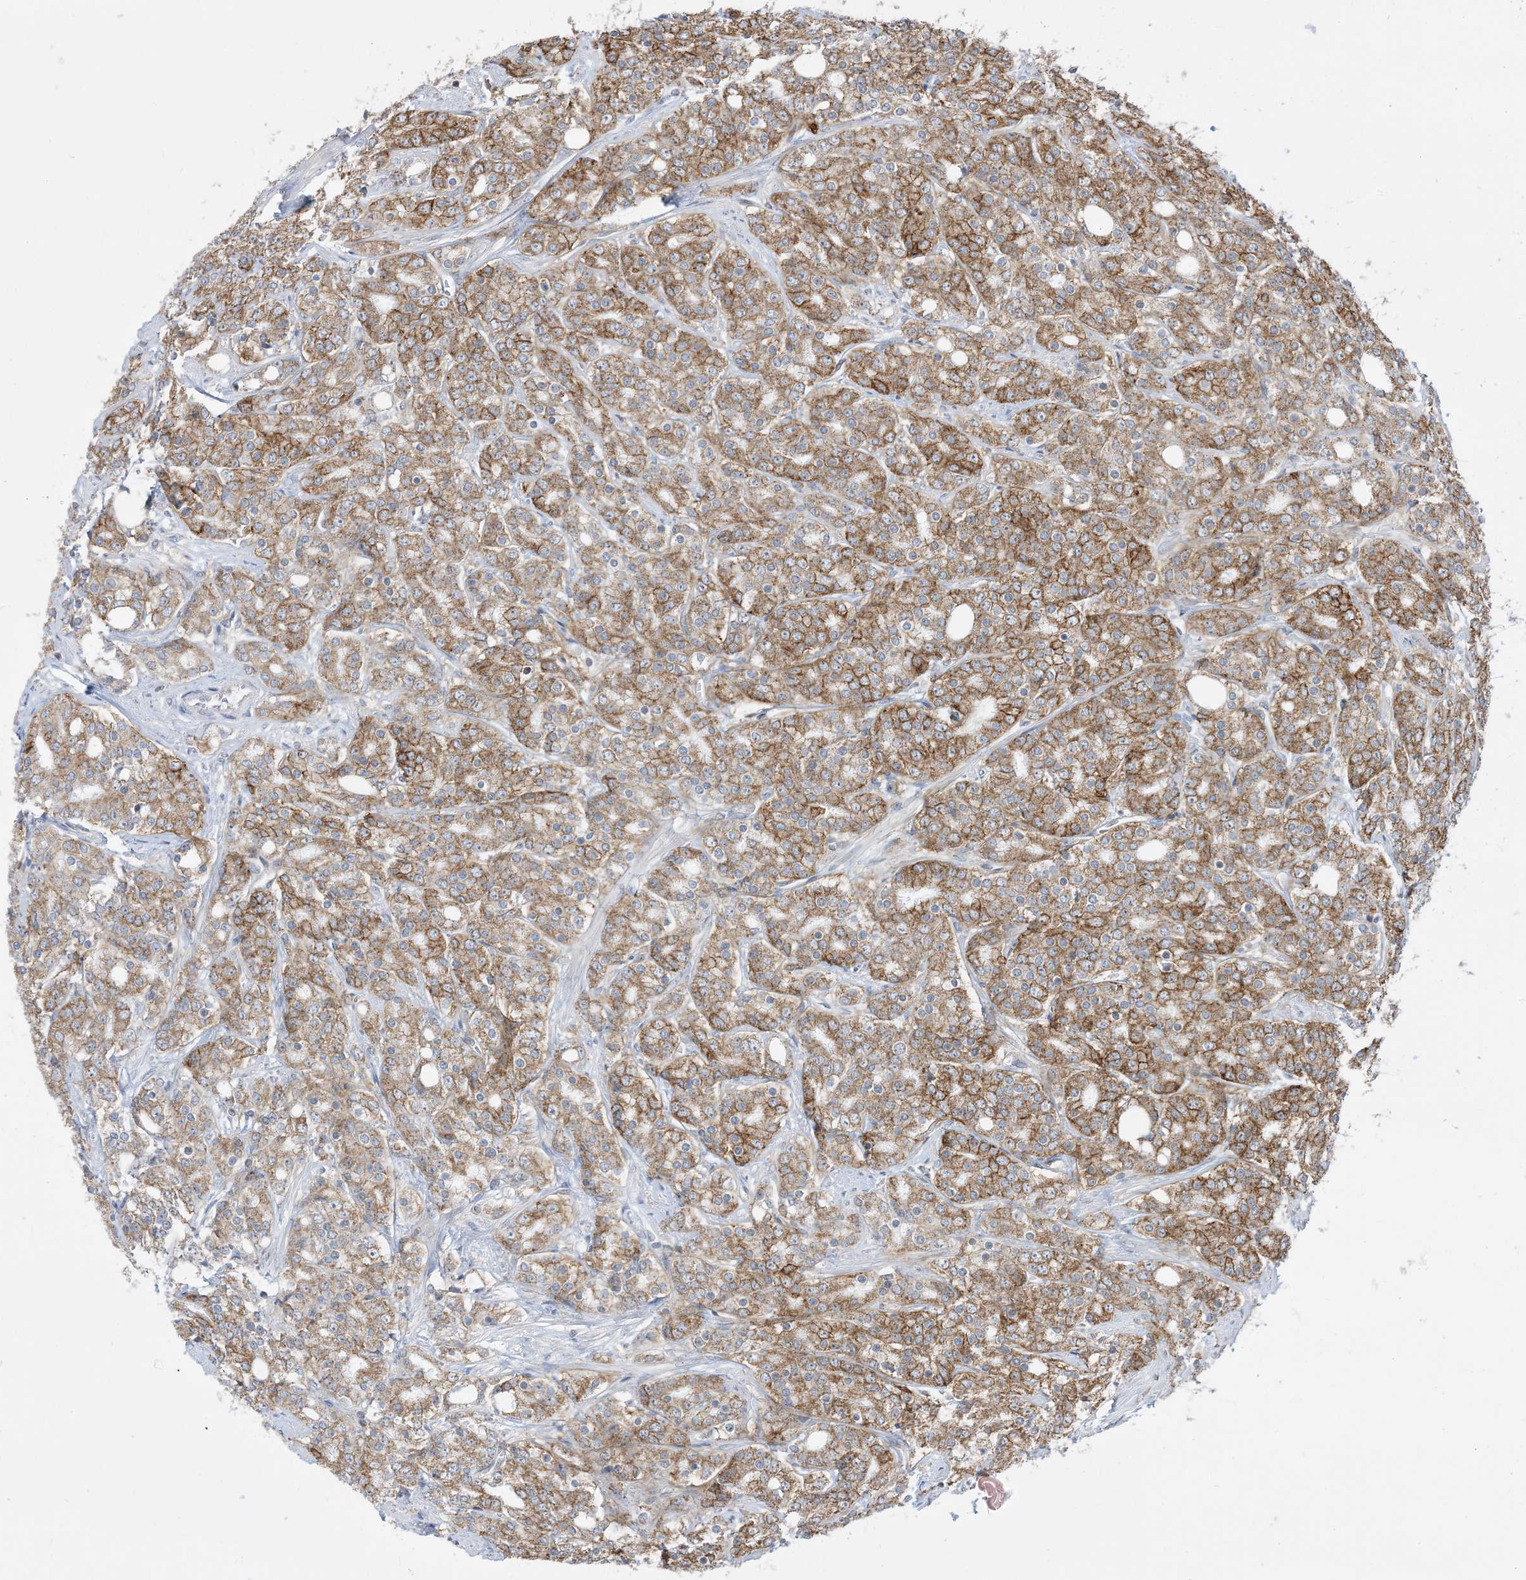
{"staining": {"intensity": "moderate", "quantity": ">75%", "location": "cytoplasmic/membranous"}, "tissue": "prostate cancer", "cell_type": "Tumor cells", "image_type": "cancer", "snomed": [{"axis": "morphology", "description": "Adenocarcinoma, High grade"}, {"axis": "topography", "description": "Prostate"}], "caption": "A brown stain shows moderate cytoplasmic/membranous expression of a protein in human prostate cancer (high-grade adenocarcinoma) tumor cells. Immunohistochemistry (ihc) stains the protein in brown and the nuclei are stained blue.", "gene": "CASP4", "patient": {"sex": "male", "age": 62}}